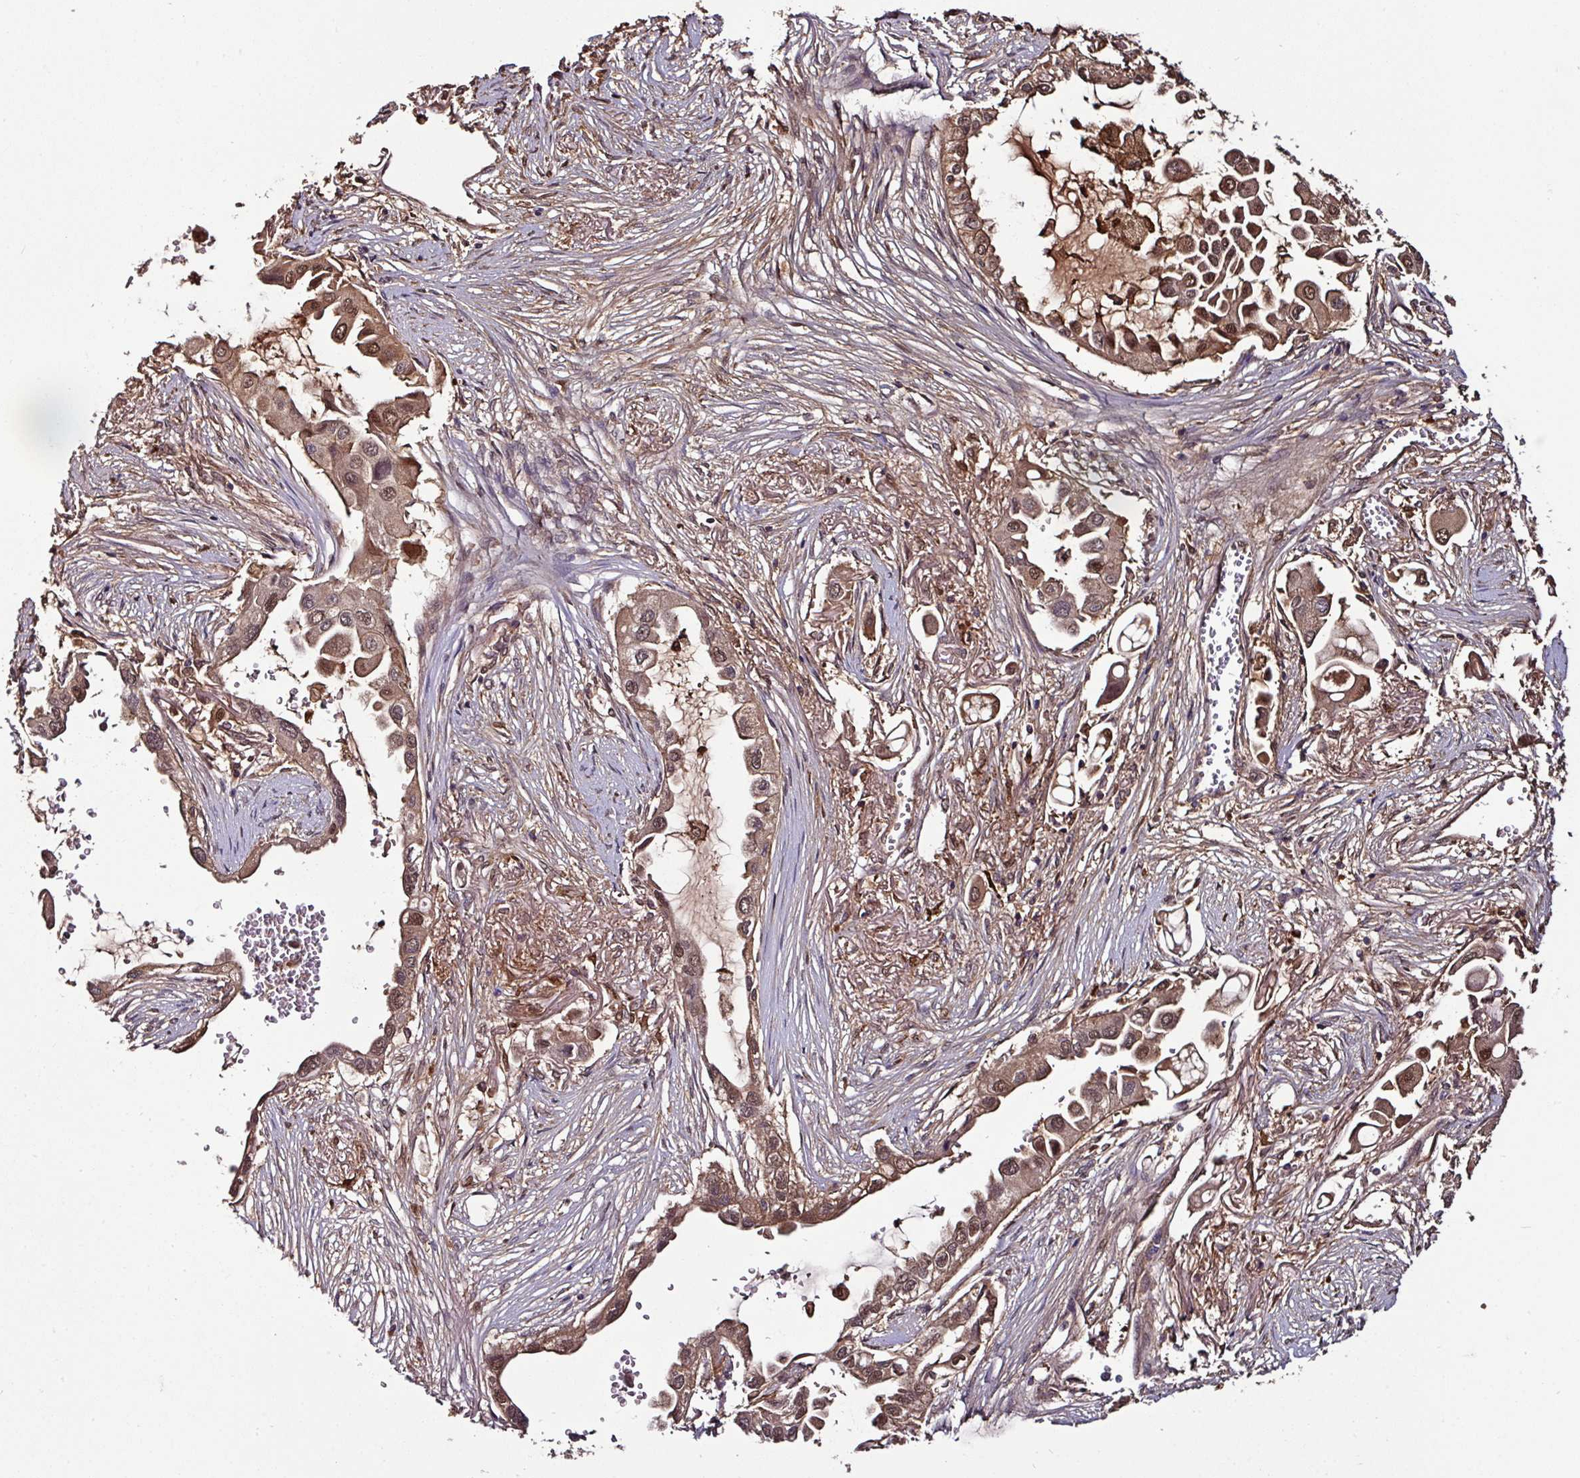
{"staining": {"intensity": "moderate", "quantity": ">75%", "location": "cytoplasmic/membranous,nuclear"}, "tissue": "lung cancer", "cell_type": "Tumor cells", "image_type": "cancer", "snomed": [{"axis": "morphology", "description": "Adenocarcinoma, NOS"}, {"axis": "topography", "description": "Lung"}], "caption": "An immunohistochemistry (IHC) micrograph of neoplastic tissue is shown. Protein staining in brown highlights moderate cytoplasmic/membranous and nuclear positivity in lung cancer within tumor cells.", "gene": "GNPDA1", "patient": {"sex": "female", "age": 76}}